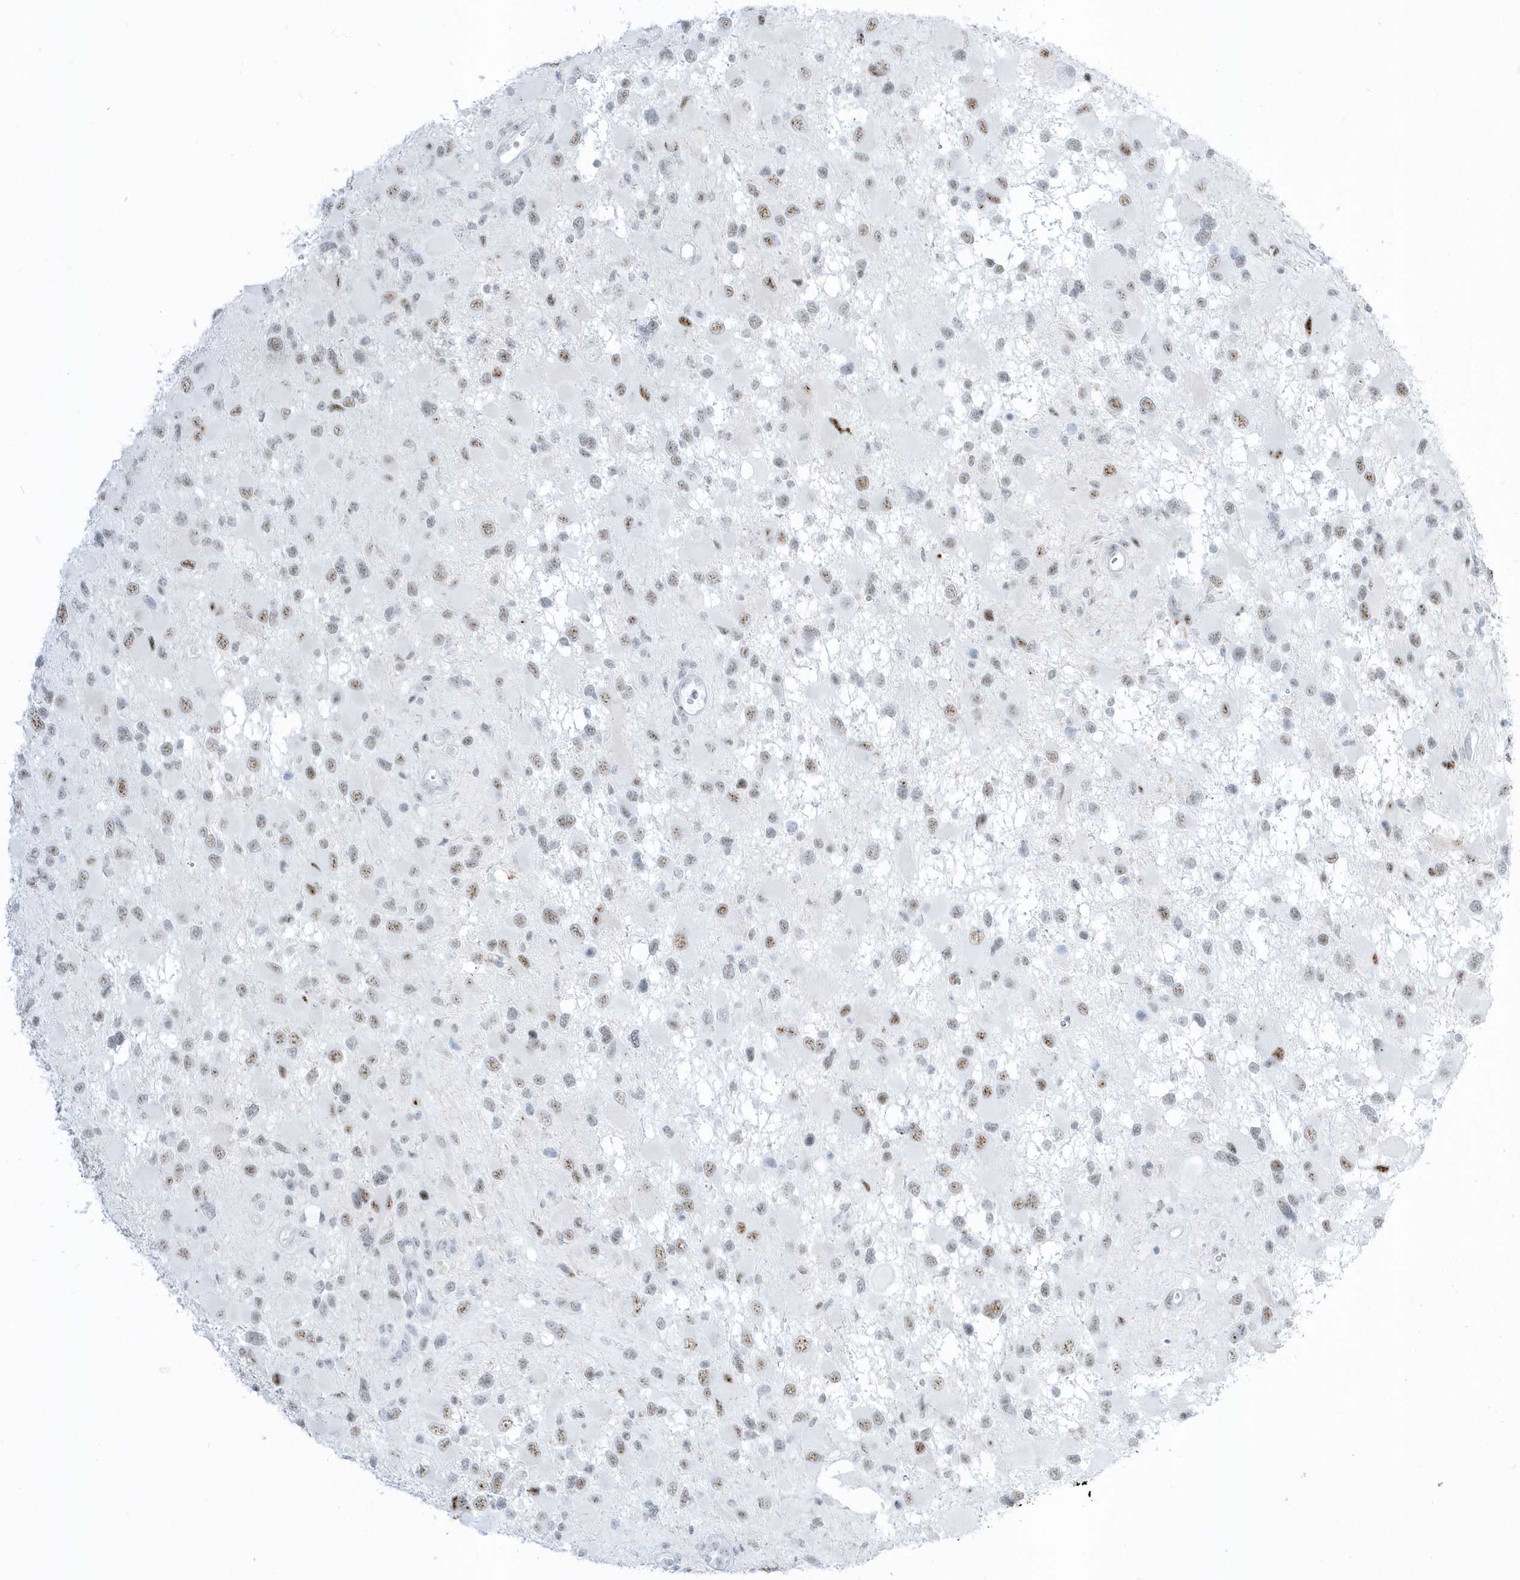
{"staining": {"intensity": "moderate", "quantity": "25%-75%", "location": "nuclear"}, "tissue": "glioma", "cell_type": "Tumor cells", "image_type": "cancer", "snomed": [{"axis": "morphology", "description": "Glioma, malignant, High grade"}, {"axis": "topography", "description": "Brain"}], "caption": "An IHC histopathology image of neoplastic tissue is shown. Protein staining in brown highlights moderate nuclear positivity in high-grade glioma (malignant) within tumor cells.", "gene": "PLEKHN1", "patient": {"sex": "male", "age": 53}}